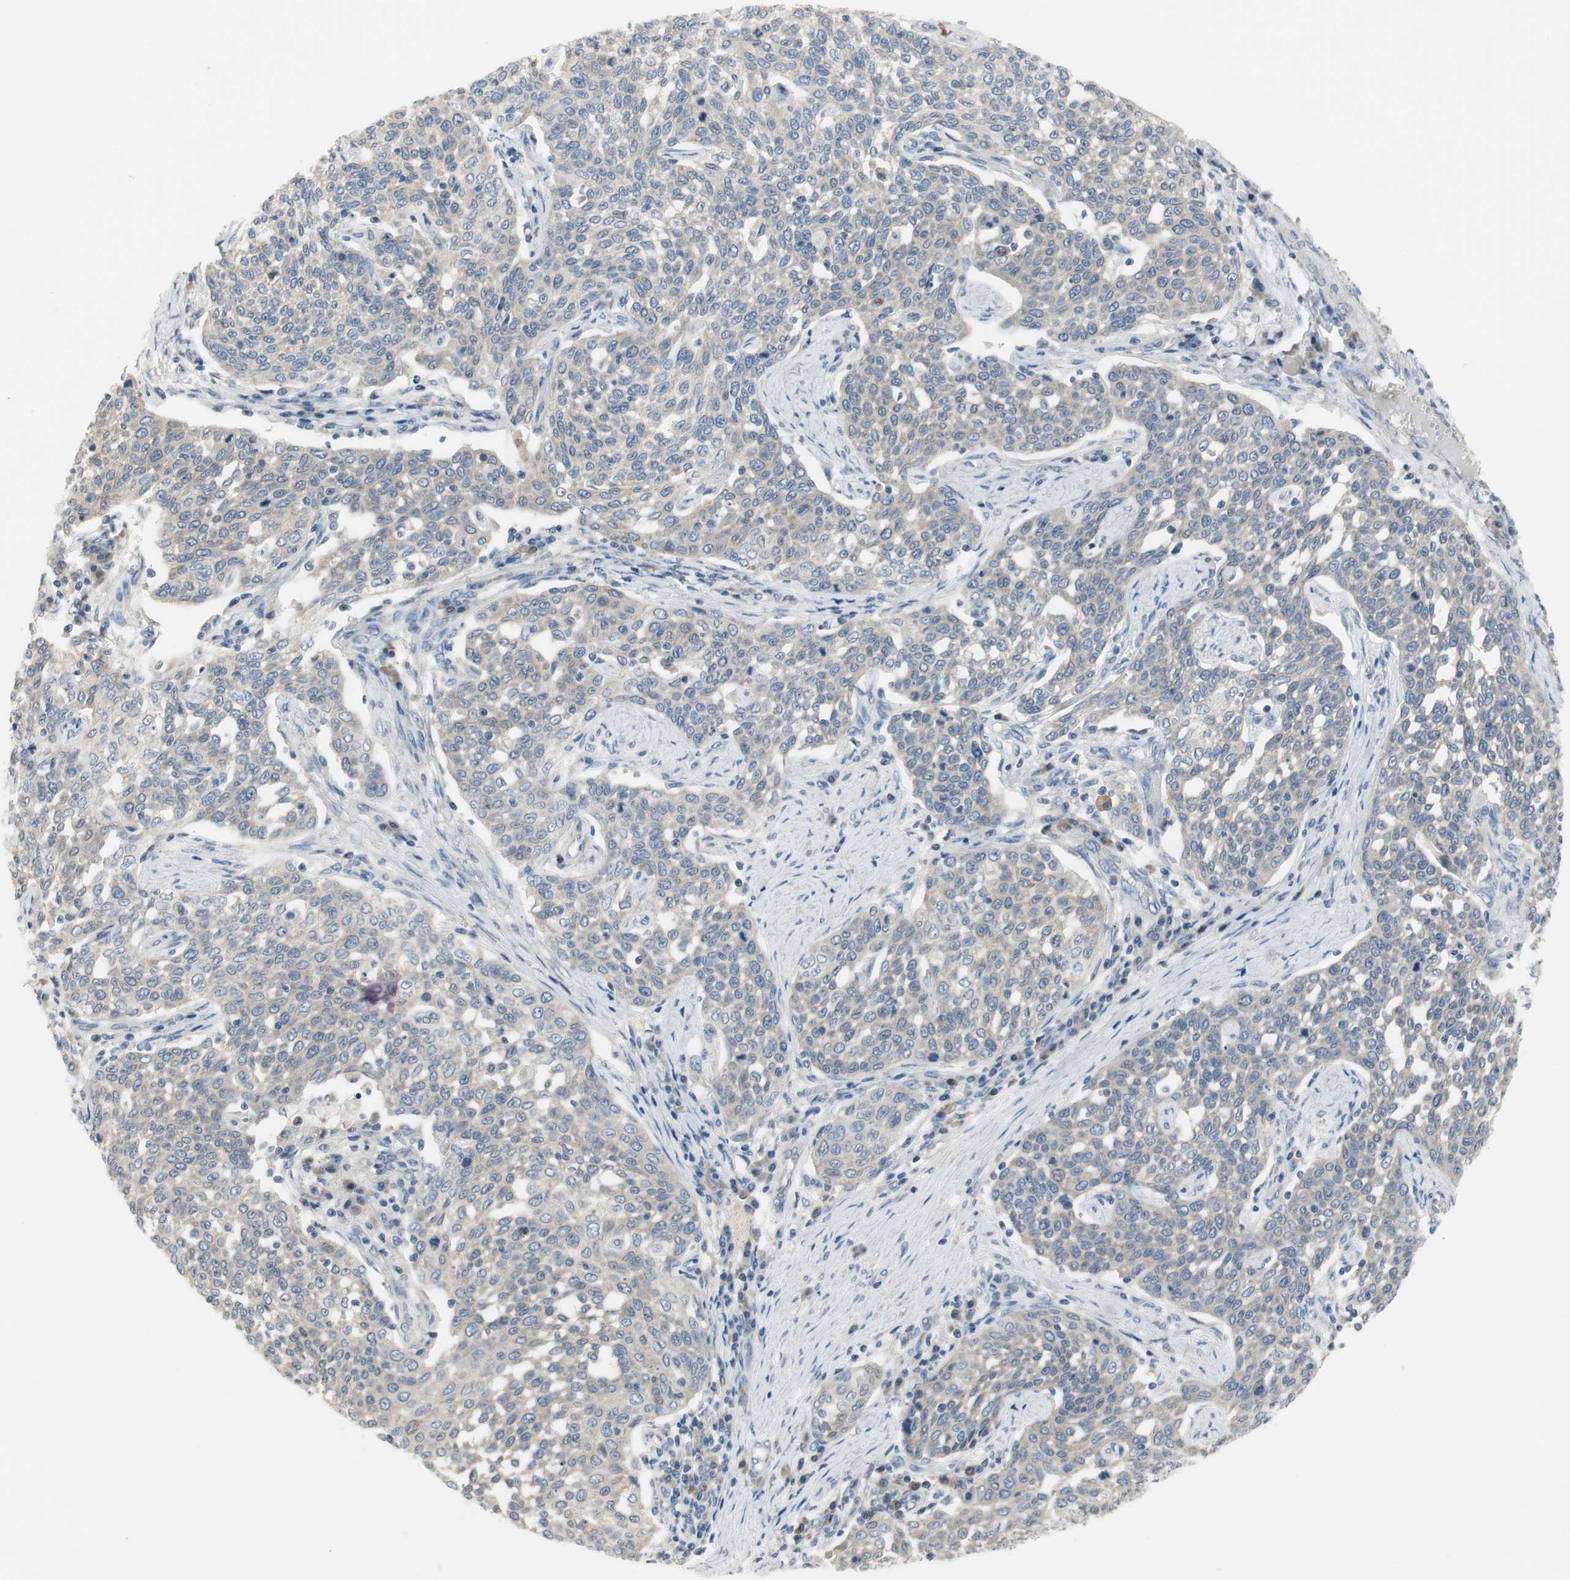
{"staining": {"intensity": "negative", "quantity": "none", "location": "none"}, "tissue": "cervical cancer", "cell_type": "Tumor cells", "image_type": "cancer", "snomed": [{"axis": "morphology", "description": "Squamous cell carcinoma, NOS"}, {"axis": "topography", "description": "Cervix"}], "caption": "IHC of cervical cancer (squamous cell carcinoma) shows no expression in tumor cells. (Immunohistochemistry, brightfield microscopy, high magnification).", "gene": "TACR3", "patient": {"sex": "female", "age": 34}}